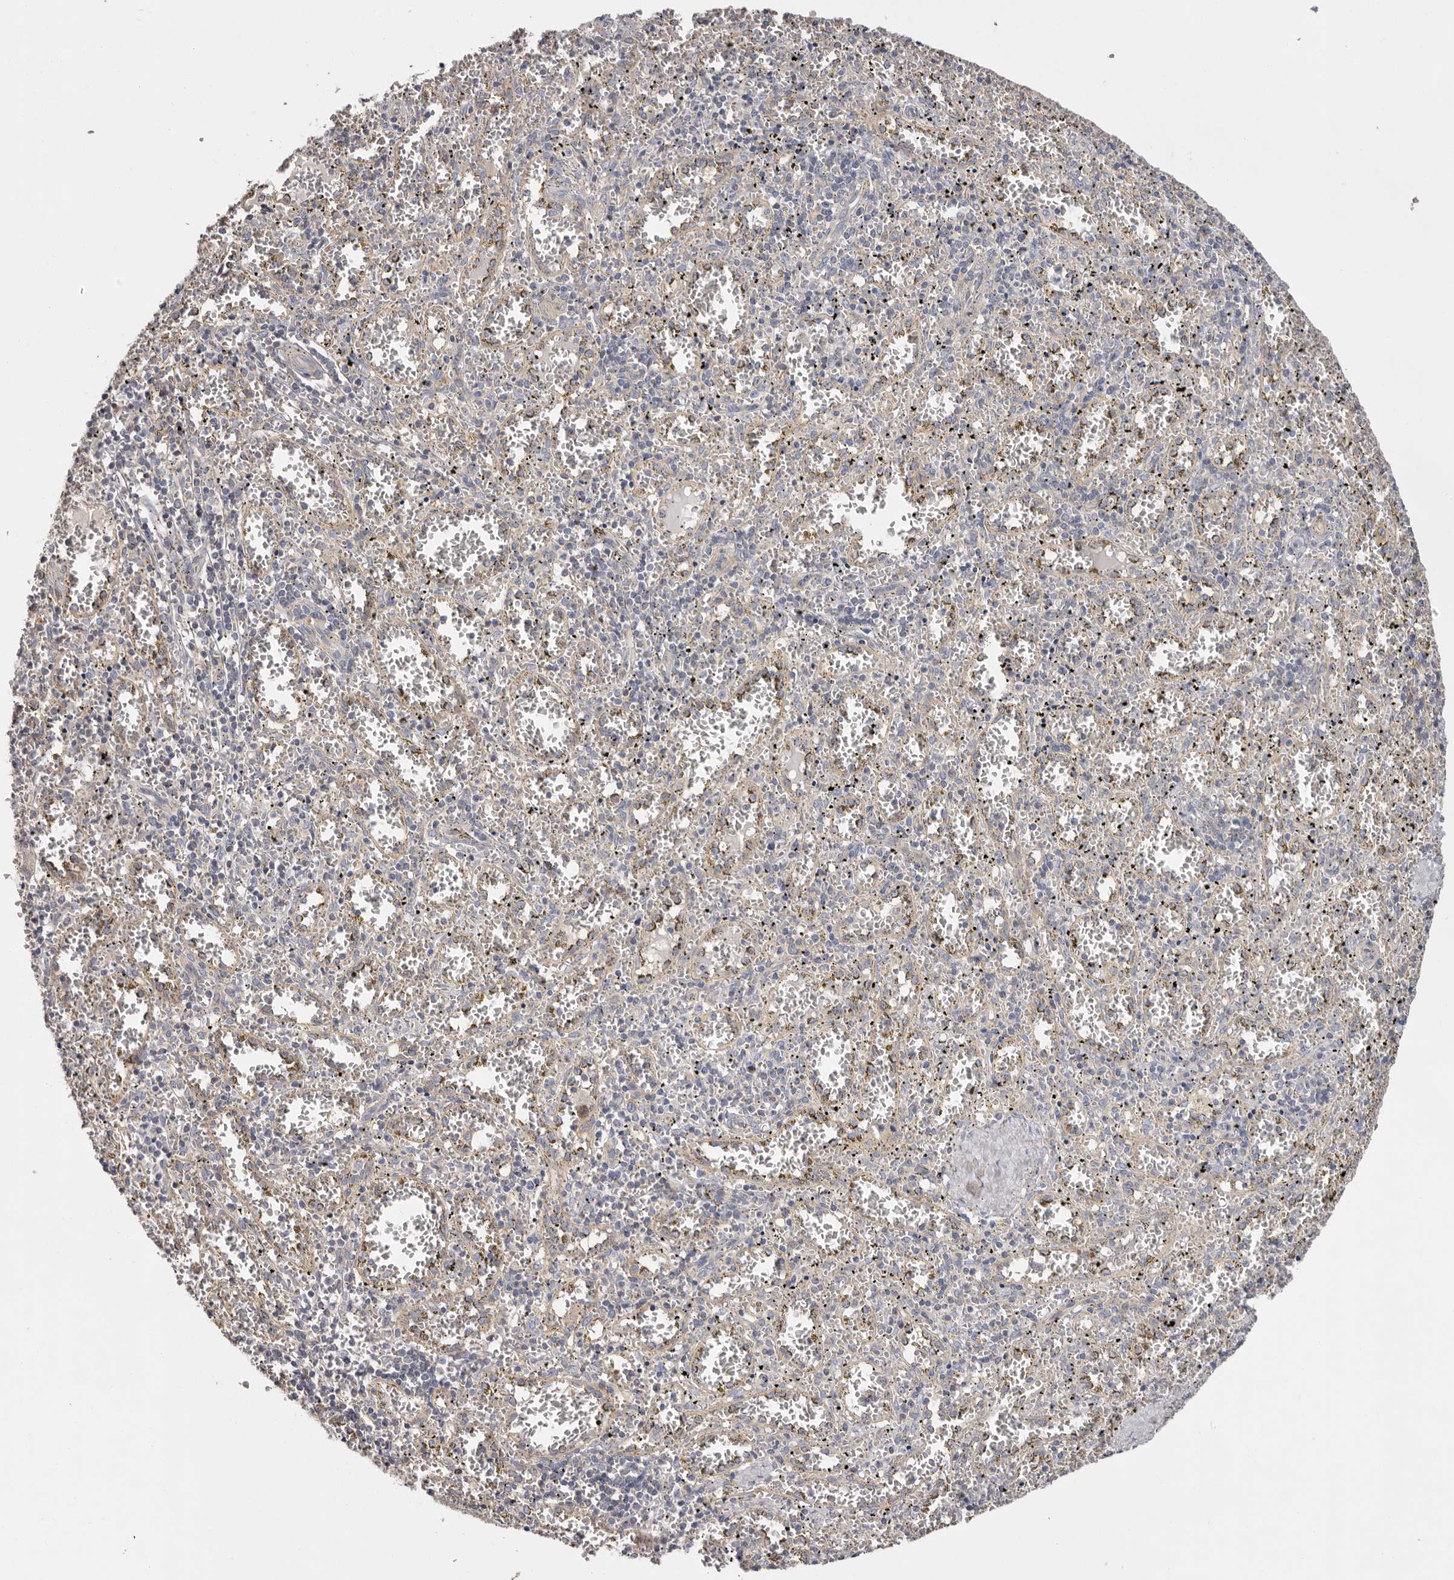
{"staining": {"intensity": "negative", "quantity": "none", "location": "none"}, "tissue": "spleen", "cell_type": "Cells in red pulp", "image_type": "normal", "snomed": [{"axis": "morphology", "description": "Normal tissue, NOS"}, {"axis": "topography", "description": "Spleen"}], "caption": "Histopathology image shows no significant protein expression in cells in red pulp of benign spleen. (Stains: DAB immunohistochemistry (IHC) with hematoxylin counter stain, Microscopy: brightfield microscopy at high magnification).", "gene": "FAM167B", "patient": {"sex": "male", "age": 11}}